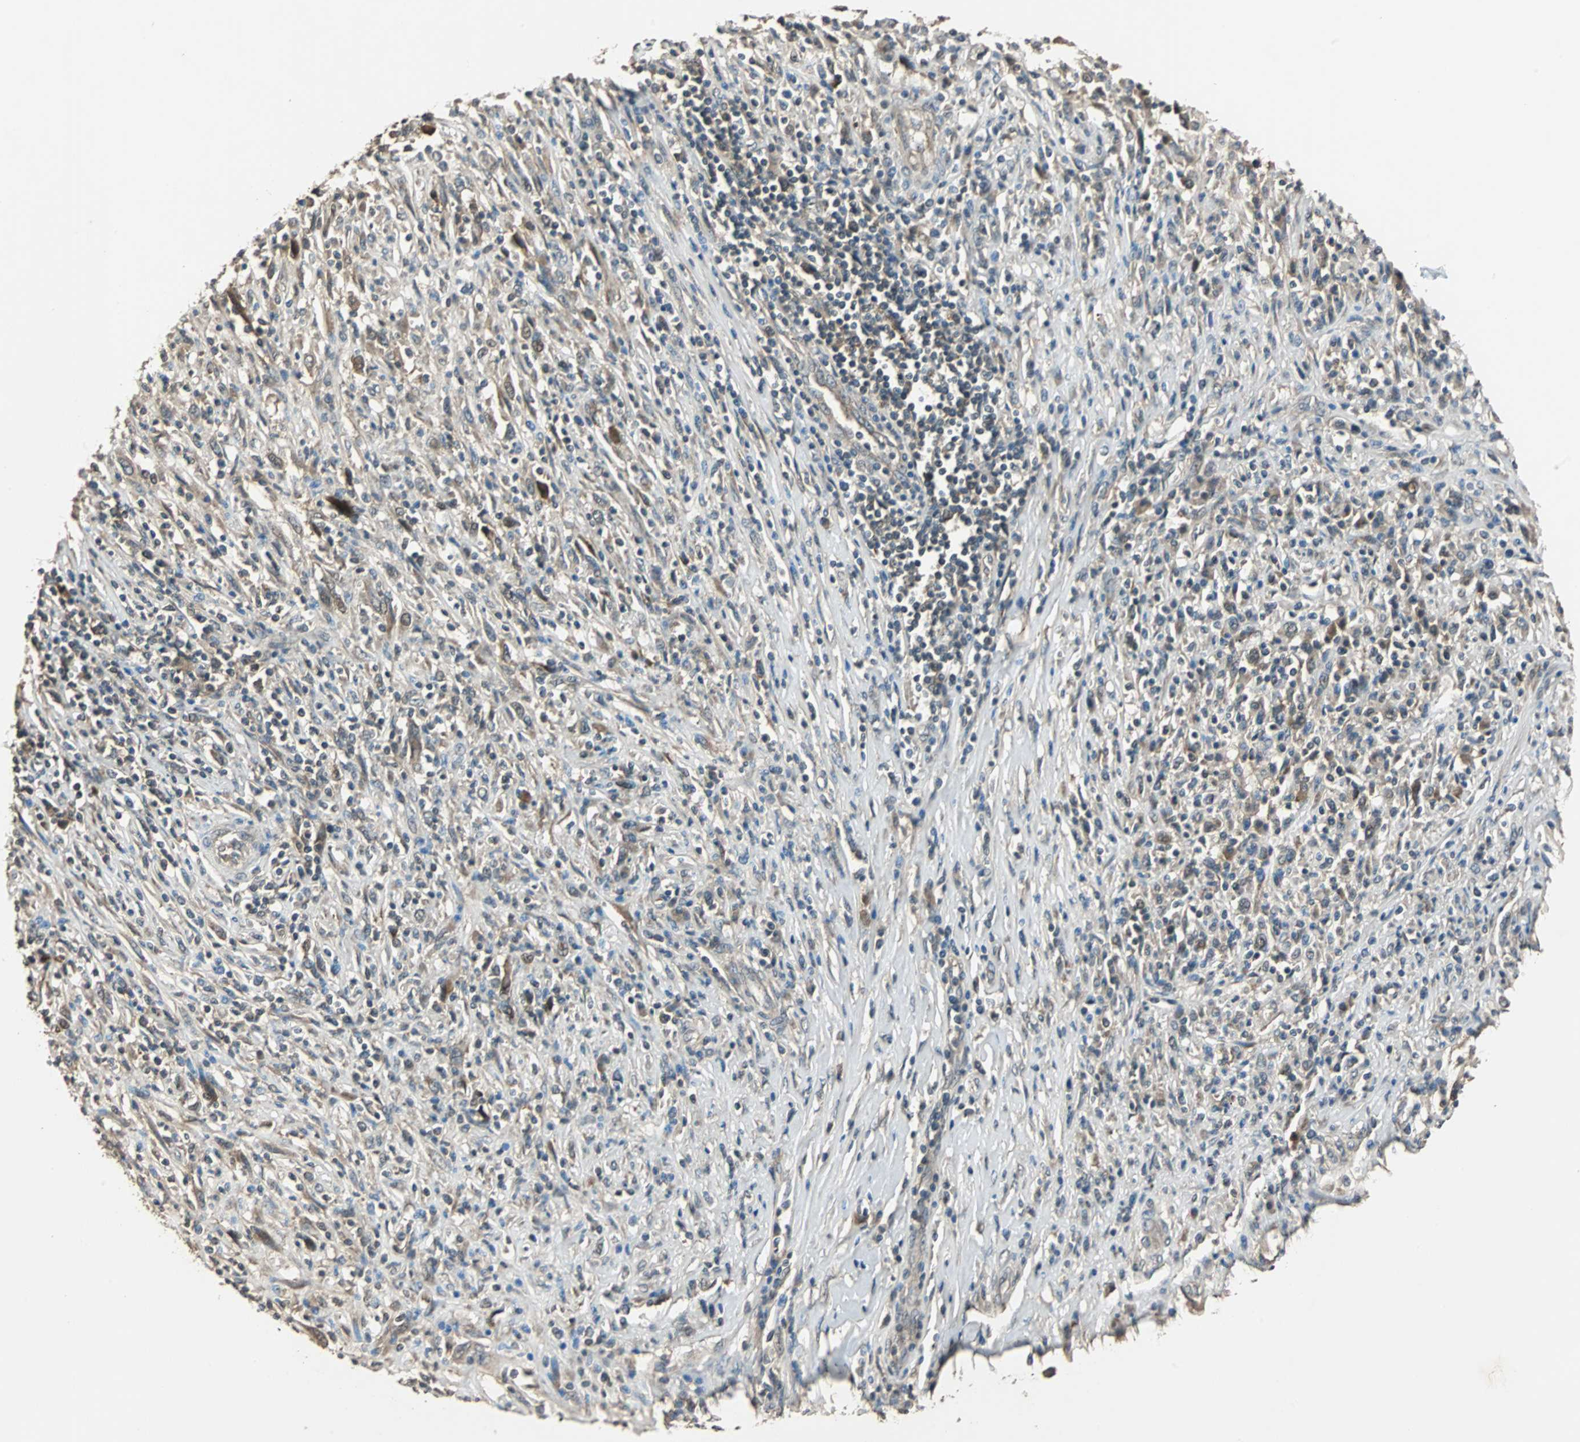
{"staining": {"intensity": "weak", "quantity": "25%-75%", "location": "cytoplasmic/membranous"}, "tissue": "melanoma", "cell_type": "Tumor cells", "image_type": "cancer", "snomed": [{"axis": "morphology", "description": "Malignant melanoma, Metastatic site"}, {"axis": "topography", "description": "Lymph node"}], "caption": "DAB immunohistochemical staining of human melanoma displays weak cytoplasmic/membranous protein expression in approximately 25%-75% of tumor cells.", "gene": "ABHD2", "patient": {"sex": "male", "age": 61}}